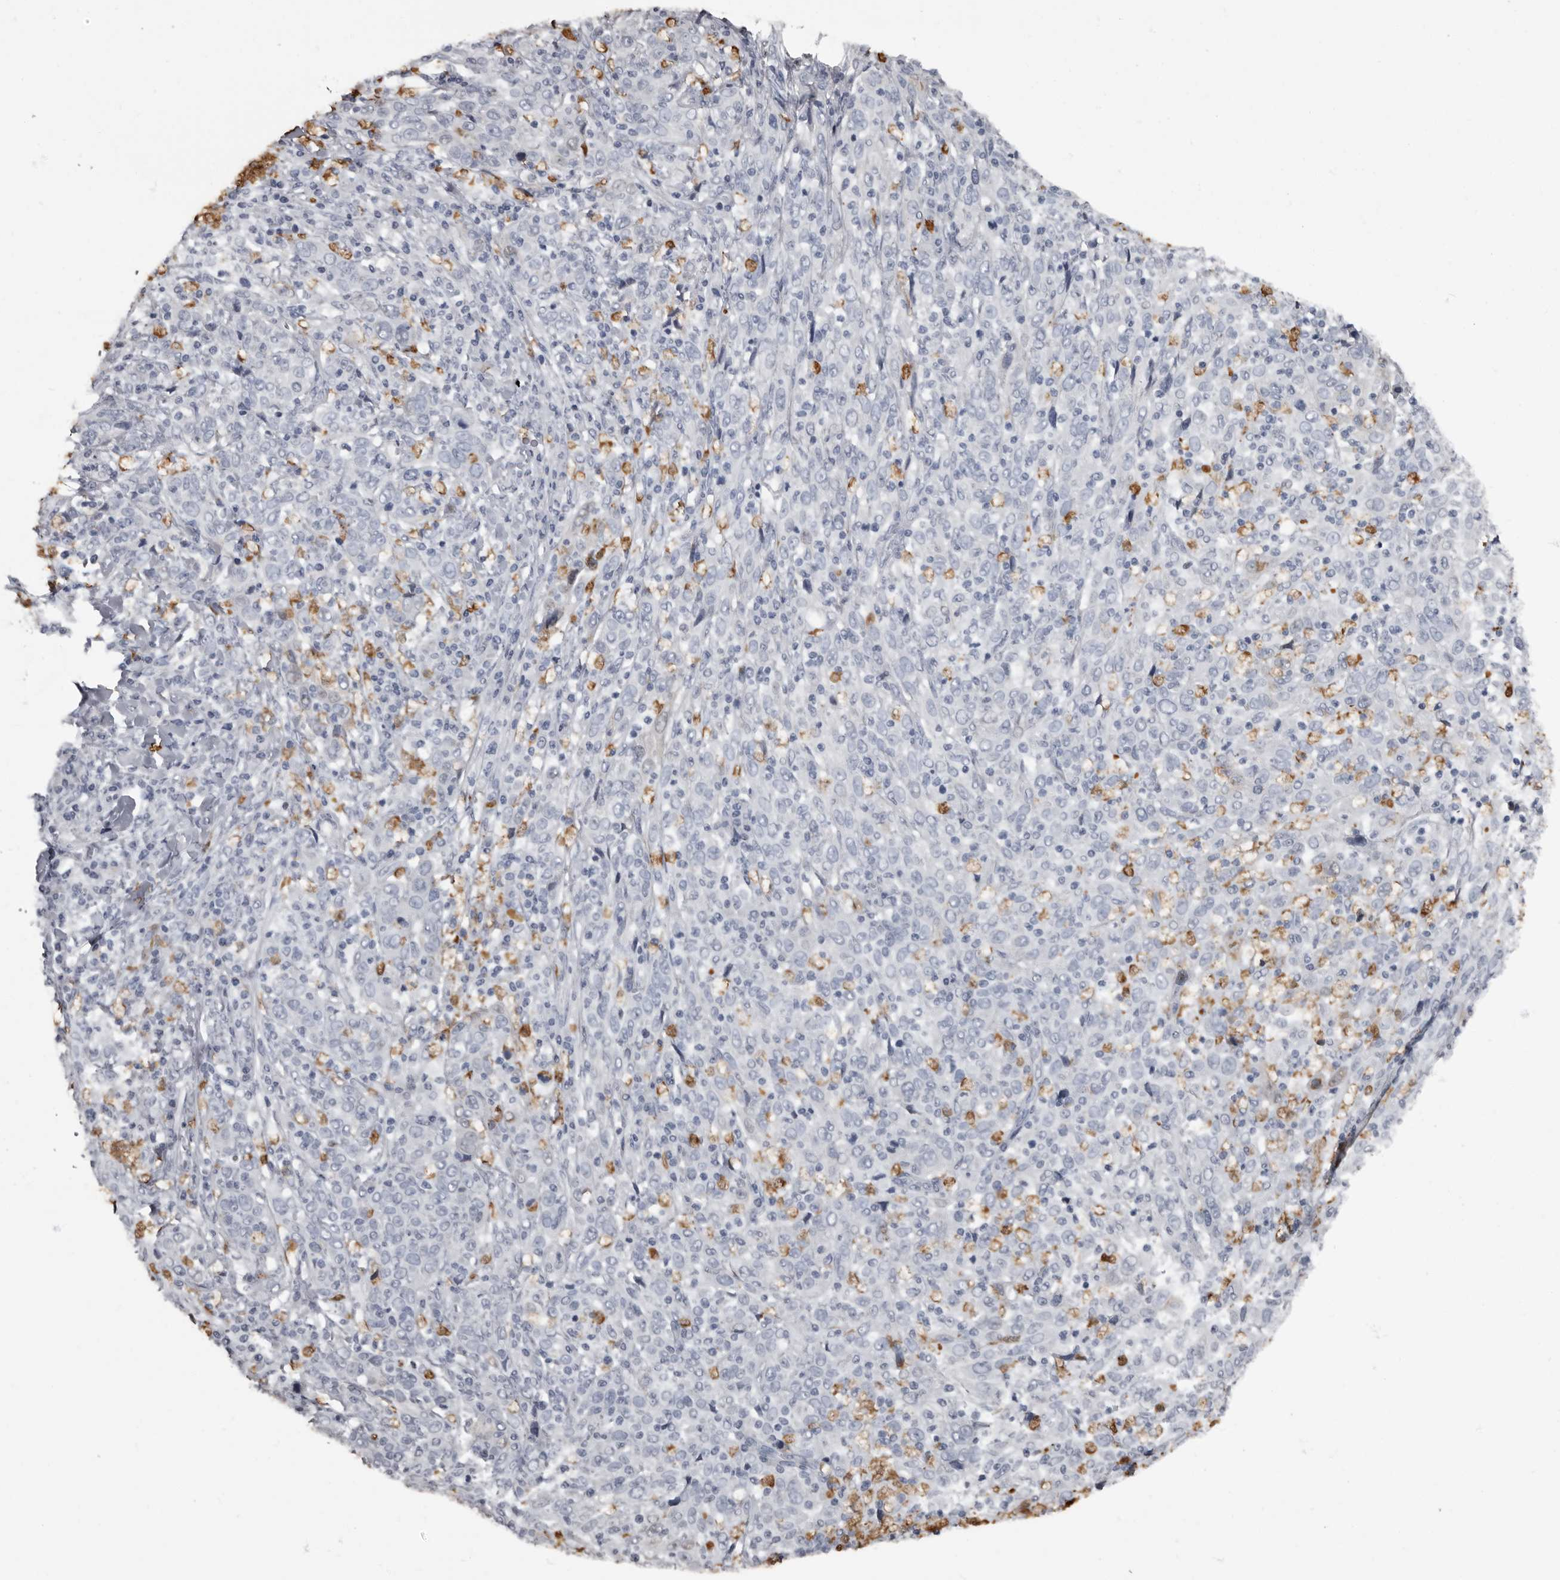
{"staining": {"intensity": "negative", "quantity": "none", "location": "none"}, "tissue": "cervical cancer", "cell_type": "Tumor cells", "image_type": "cancer", "snomed": [{"axis": "morphology", "description": "Squamous cell carcinoma, NOS"}, {"axis": "topography", "description": "Cervix"}], "caption": "Cervical cancer (squamous cell carcinoma) was stained to show a protein in brown. There is no significant positivity in tumor cells.", "gene": "TPD52L1", "patient": {"sex": "female", "age": 46}}